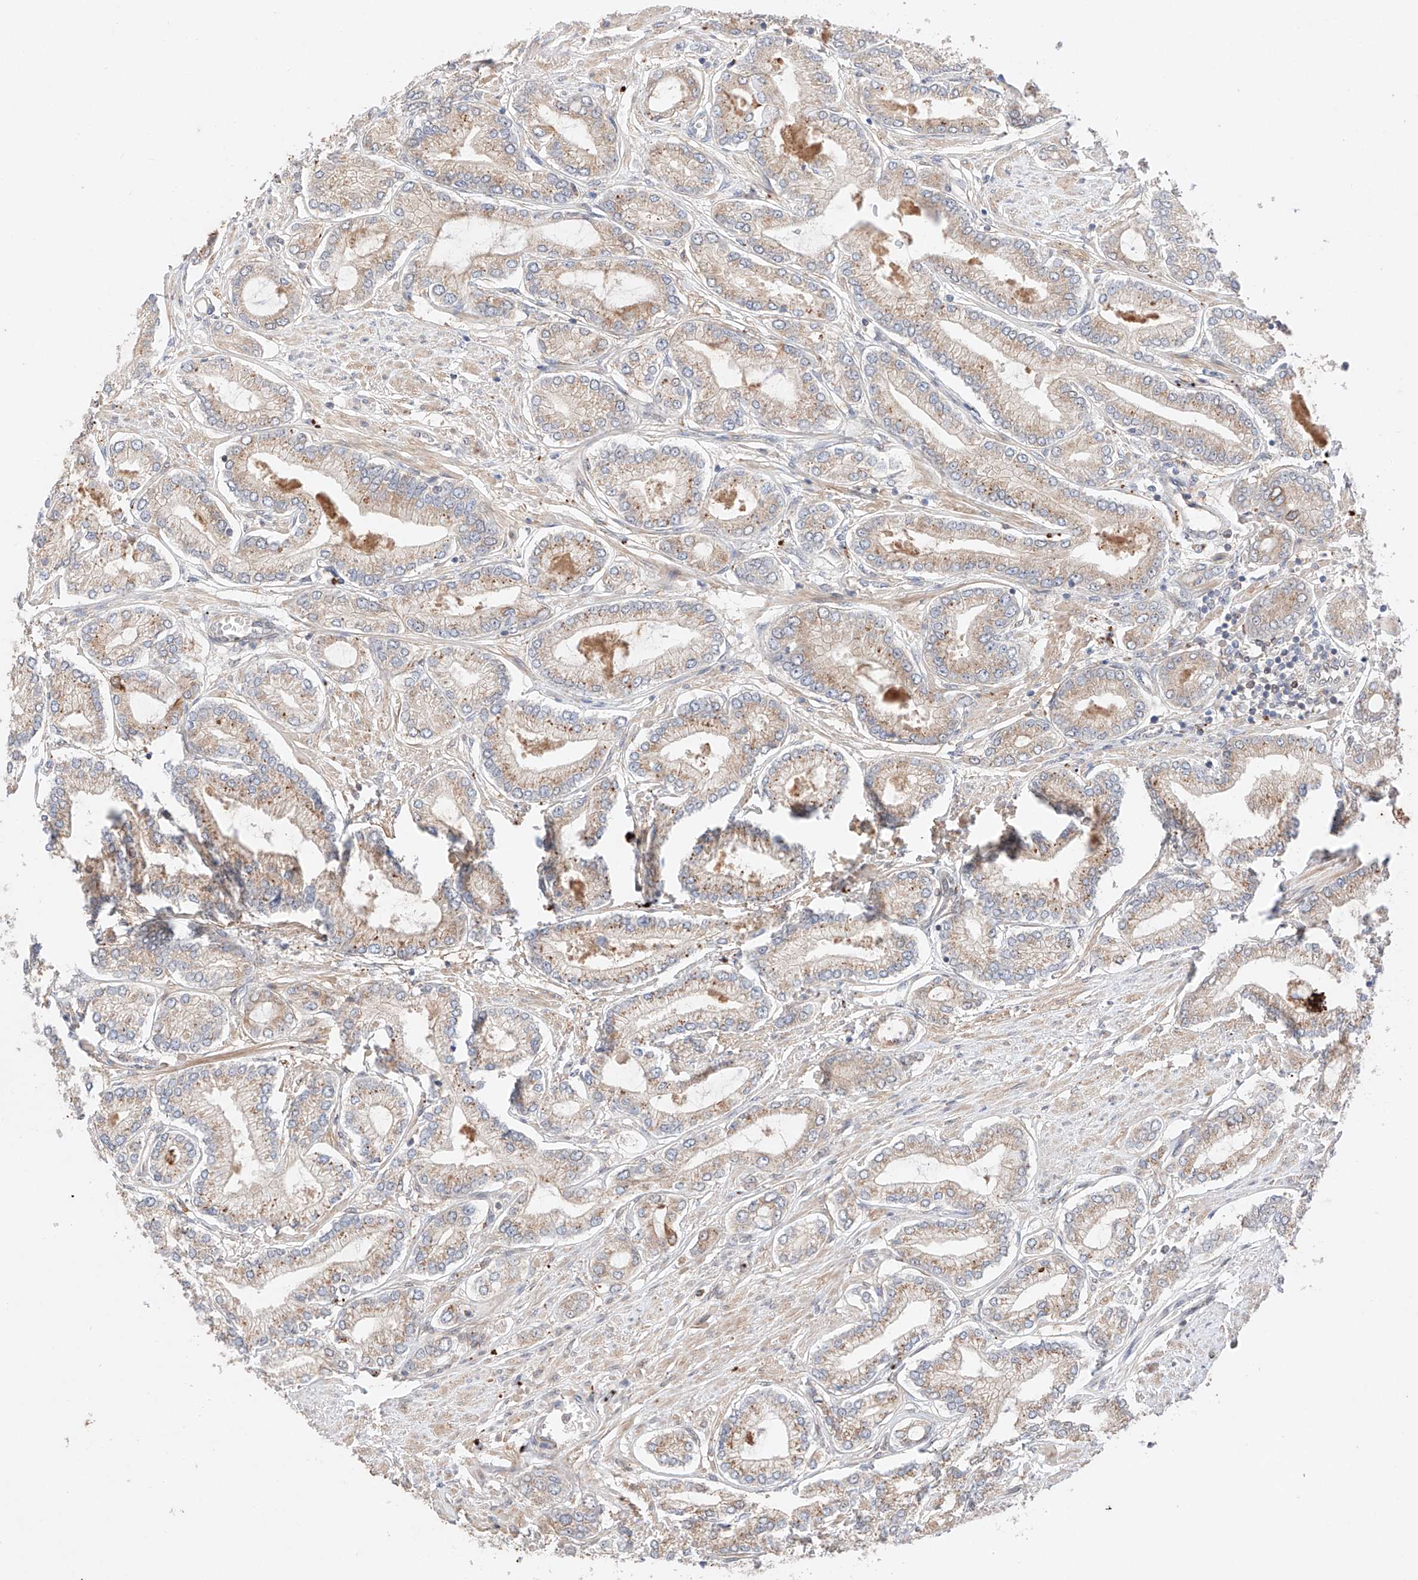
{"staining": {"intensity": "weak", "quantity": "25%-75%", "location": "cytoplasmic/membranous"}, "tissue": "prostate cancer", "cell_type": "Tumor cells", "image_type": "cancer", "snomed": [{"axis": "morphology", "description": "Adenocarcinoma, Low grade"}, {"axis": "topography", "description": "Prostate"}], "caption": "Tumor cells reveal weak cytoplasmic/membranous staining in about 25%-75% of cells in low-grade adenocarcinoma (prostate). (Brightfield microscopy of DAB IHC at high magnification).", "gene": "GCNT1", "patient": {"sex": "male", "age": 63}}